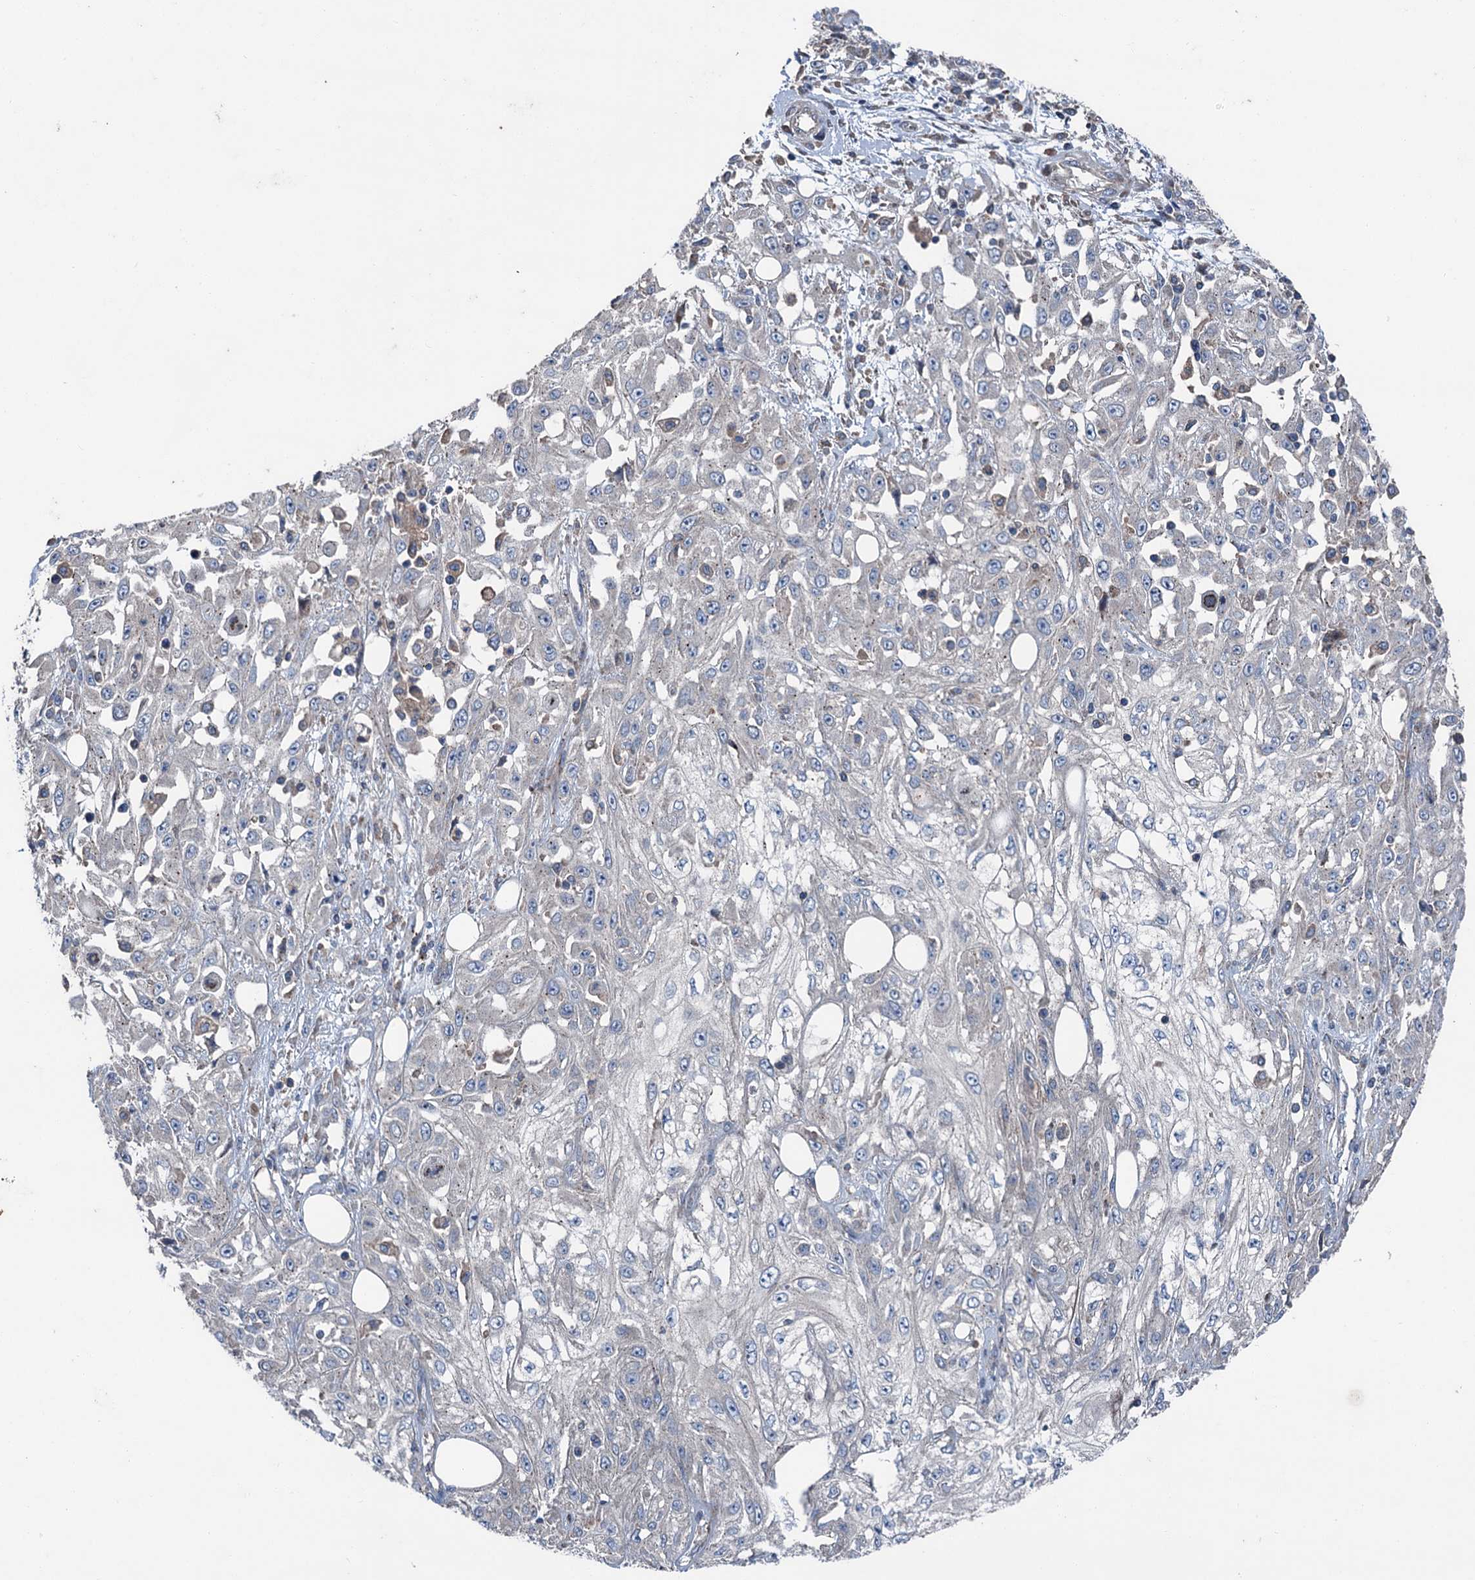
{"staining": {"intensity": "negative", "quantity": "none", "location": "none"}, "tissue": "skin cancer", "cell_type": "Tumor cells", "image_type": "cancer", "snomed": [{"axis": "morphology", "description": "Squamous cell carcinoma, NOS"}, {"axis": "morphology", "description": "Squamous cell carcinoma, metastatic, NOS"}, {"axis": "topography", "description": "Skin"}, {"axis": "topography", "description": "Lymph node"}], "caption": "Human skin cancer (squamous cell carcinoma) stained for a protein using IHC reveals no expression in tumor cells.", "gene": "RUFY1", "patient": {"sex": "male", "age": 75}}